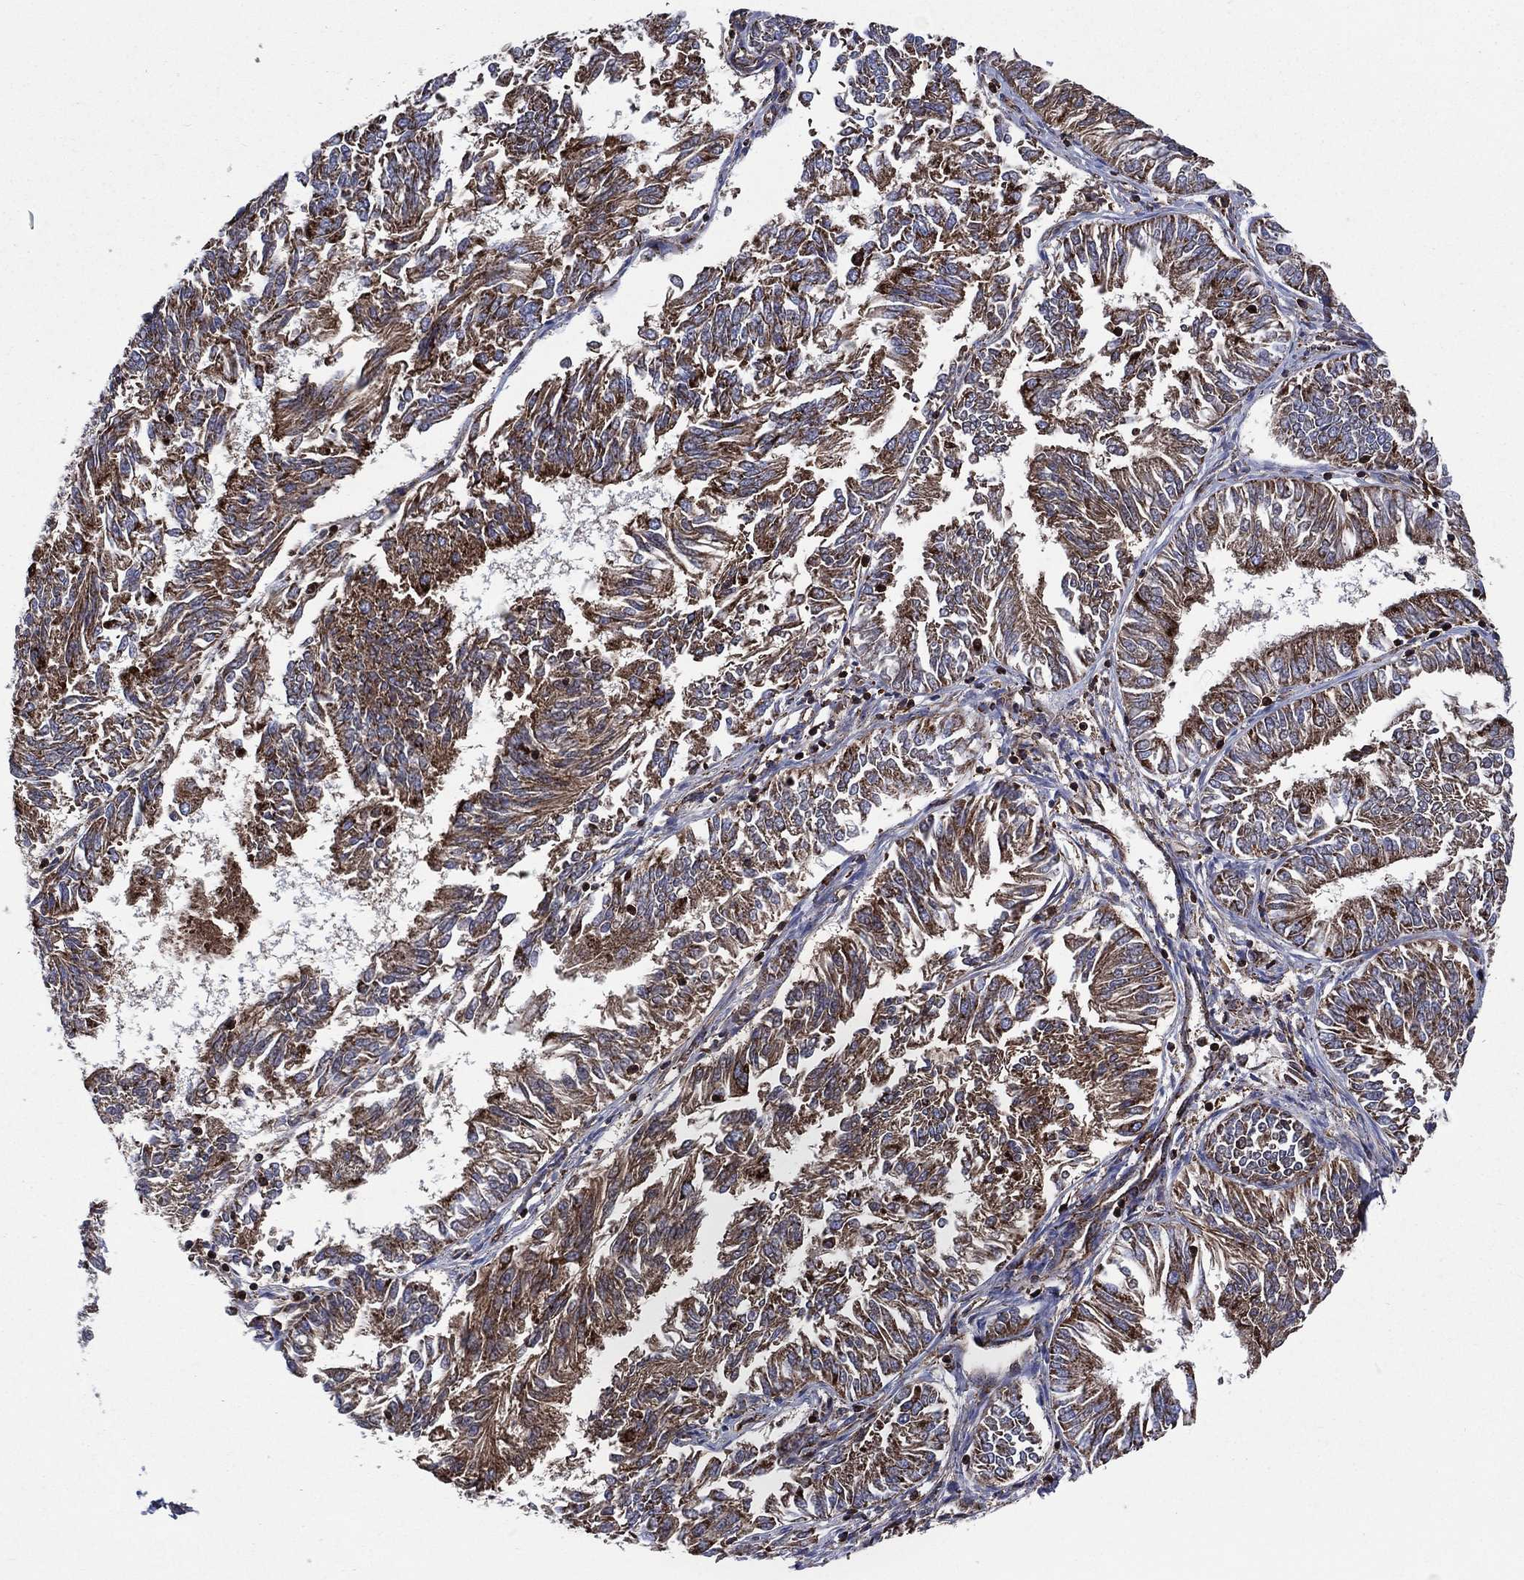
{"staining": {"intensity": "strong", "quantity": ">75%", "location": "cytoplasmic/membranous"}, "tissue": "endometrial cancer", "cell_type": "Tumor cells", "image_type": "cancer", "snomed": [{"axis": "morphology", "description": "Adenocarcinoma, NOS"}, {"axis": "topography", "description": "Endometrium"}], "caption": "A high amount of strong cytoplasmic/membranous expression is appreciated in about >75% of tumor cells in endometrial cancer tissue.", "gene": "ANKRD37", "patient": {"sex": "female", "age": 58}}